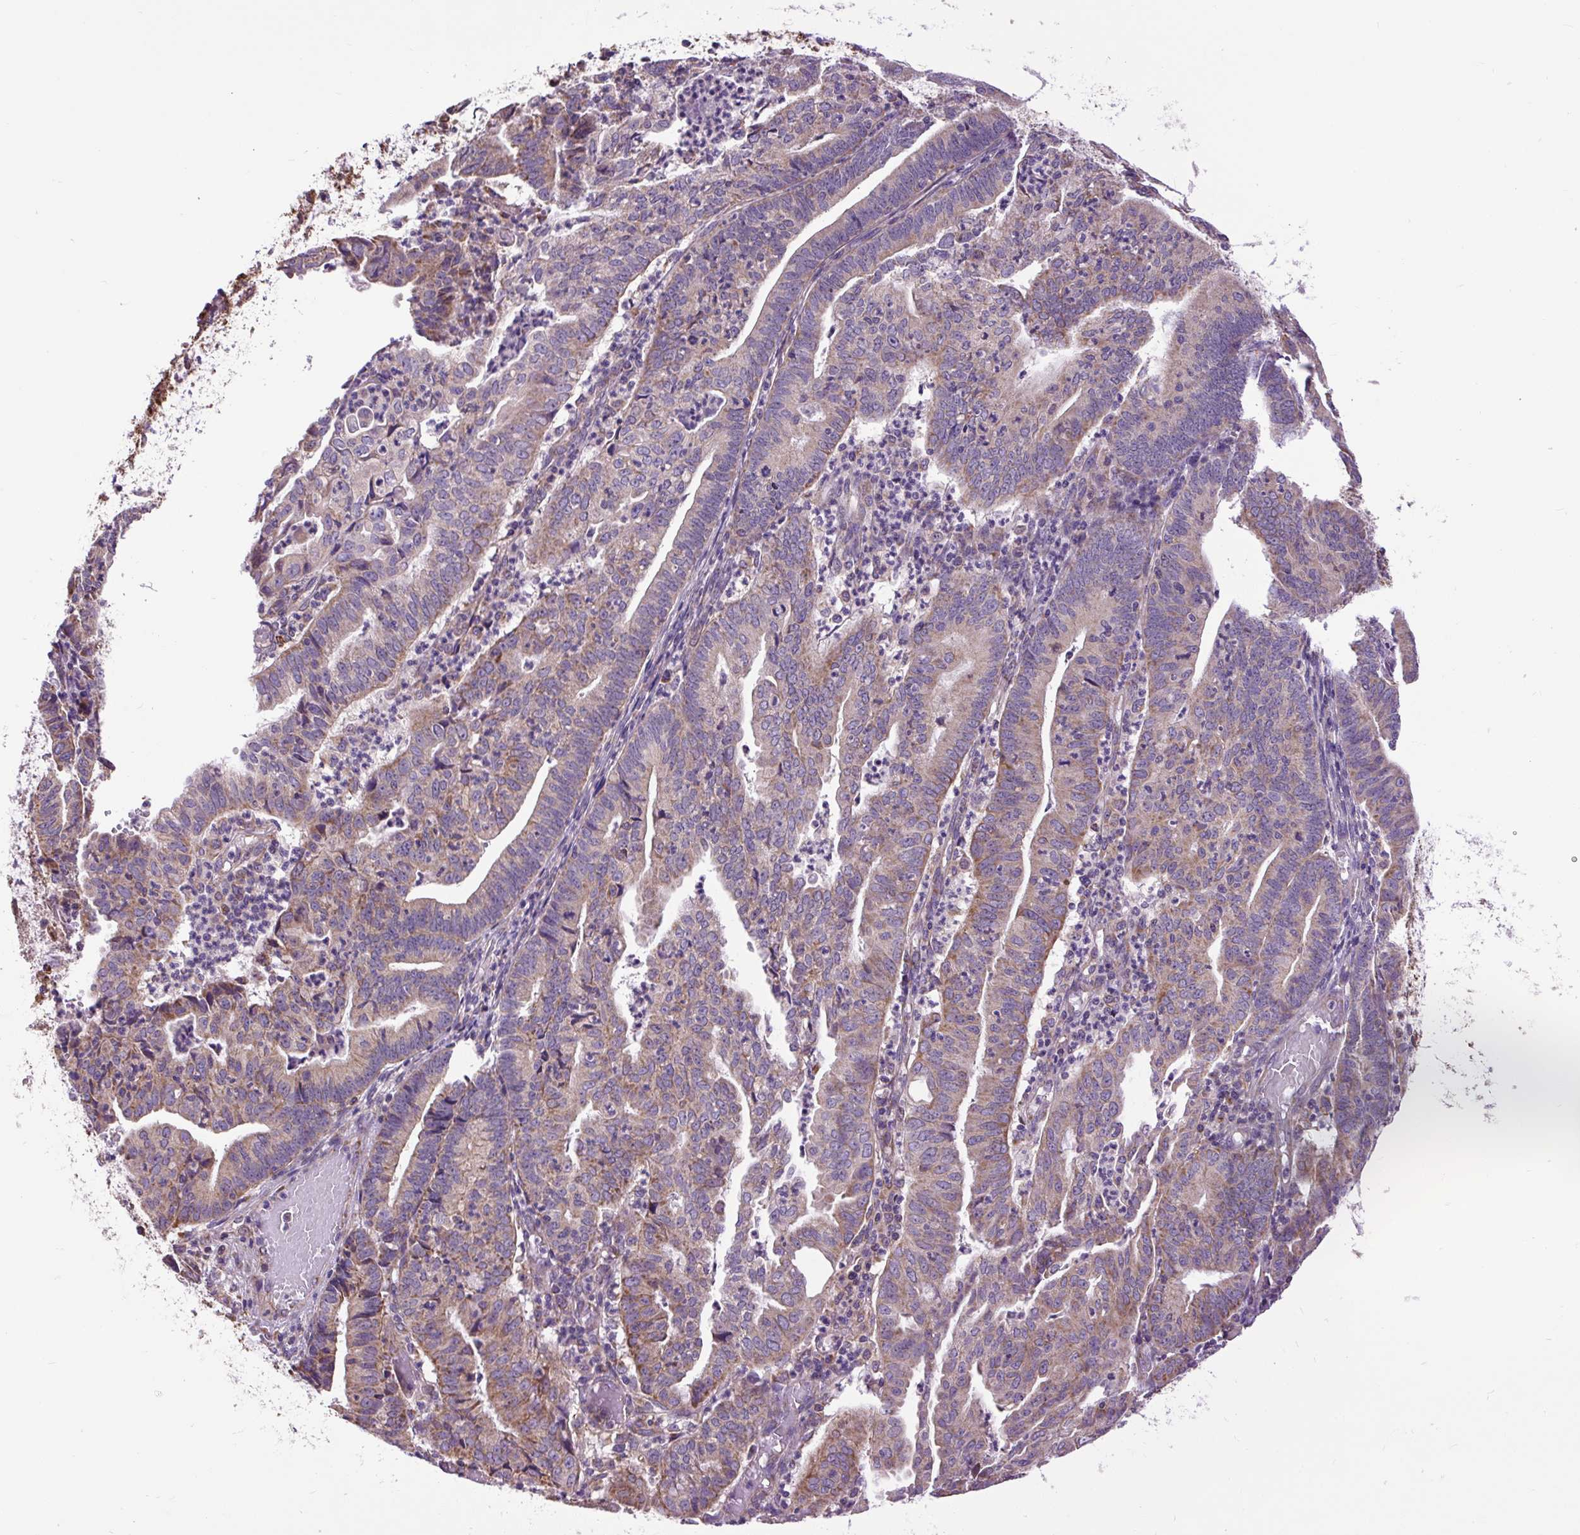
{"staining": {"intensity": "moderate", "quantity": "25%-75%", "location": "cytoplasmic/membranous"}, "tissue": "endometrial cancer", "cell_type": "Tumor cells", "image_type": "cancer", "snomed": [{"axis": "morphology", "description": "Adenocarcinoma, NOS"}, {"axis": "topography", "description": "Endometrium"}], "caption": "Endometrial cancer (adenocarcinoma) was stained to show a protein in brown. There is medium levels of moderate cytoplasmic/membranous positivity in approximately 25%-75% of tumor cells.", "gene": "TM2D3", "patient": {"sex": "female", "age": 60}}